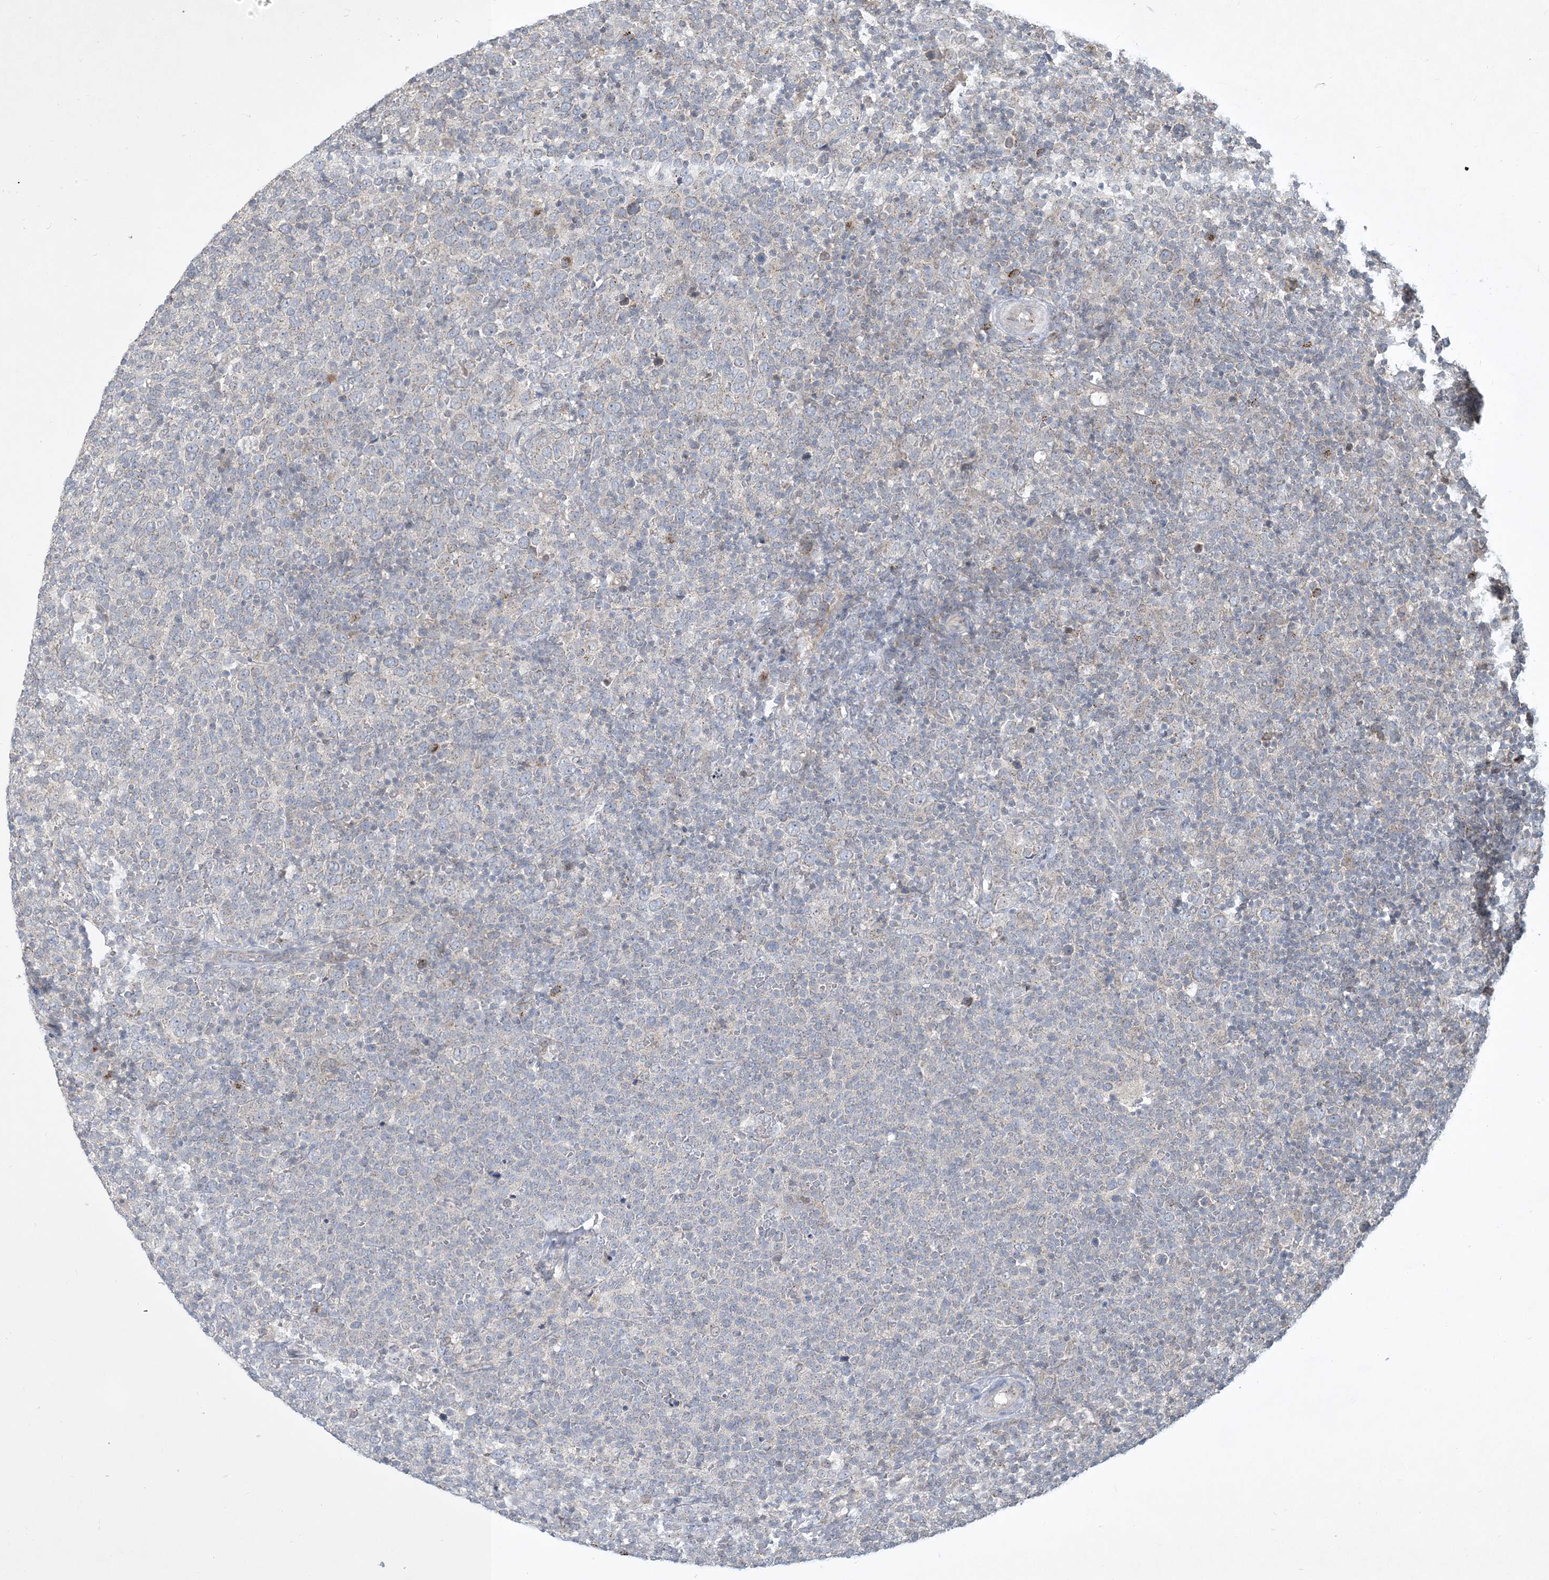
{"staining": {"intensity": "negative", "quantity": "none", "location": "none"}, "tissue": "lymphoma", "cell_type": "Tumor cells", "image_type": "cancer", "snomed": [{"axis": "morphology", "description": "Malignant lymphoma, non-Hodgkin's type, High grade"}, {"axis": "topography", "description": "Lymph node"}], "caption": "Malignant lymphoma, non-Hodgkin's type (high-grade) was stained to show a protein in brown. There is no significant positivity in tumor cells. (DAB immunohistochemistry (IHC) with hematoxylin counter stain).", "gene": "CCDC14", "patient": {"sex": "male", "age": 61}}